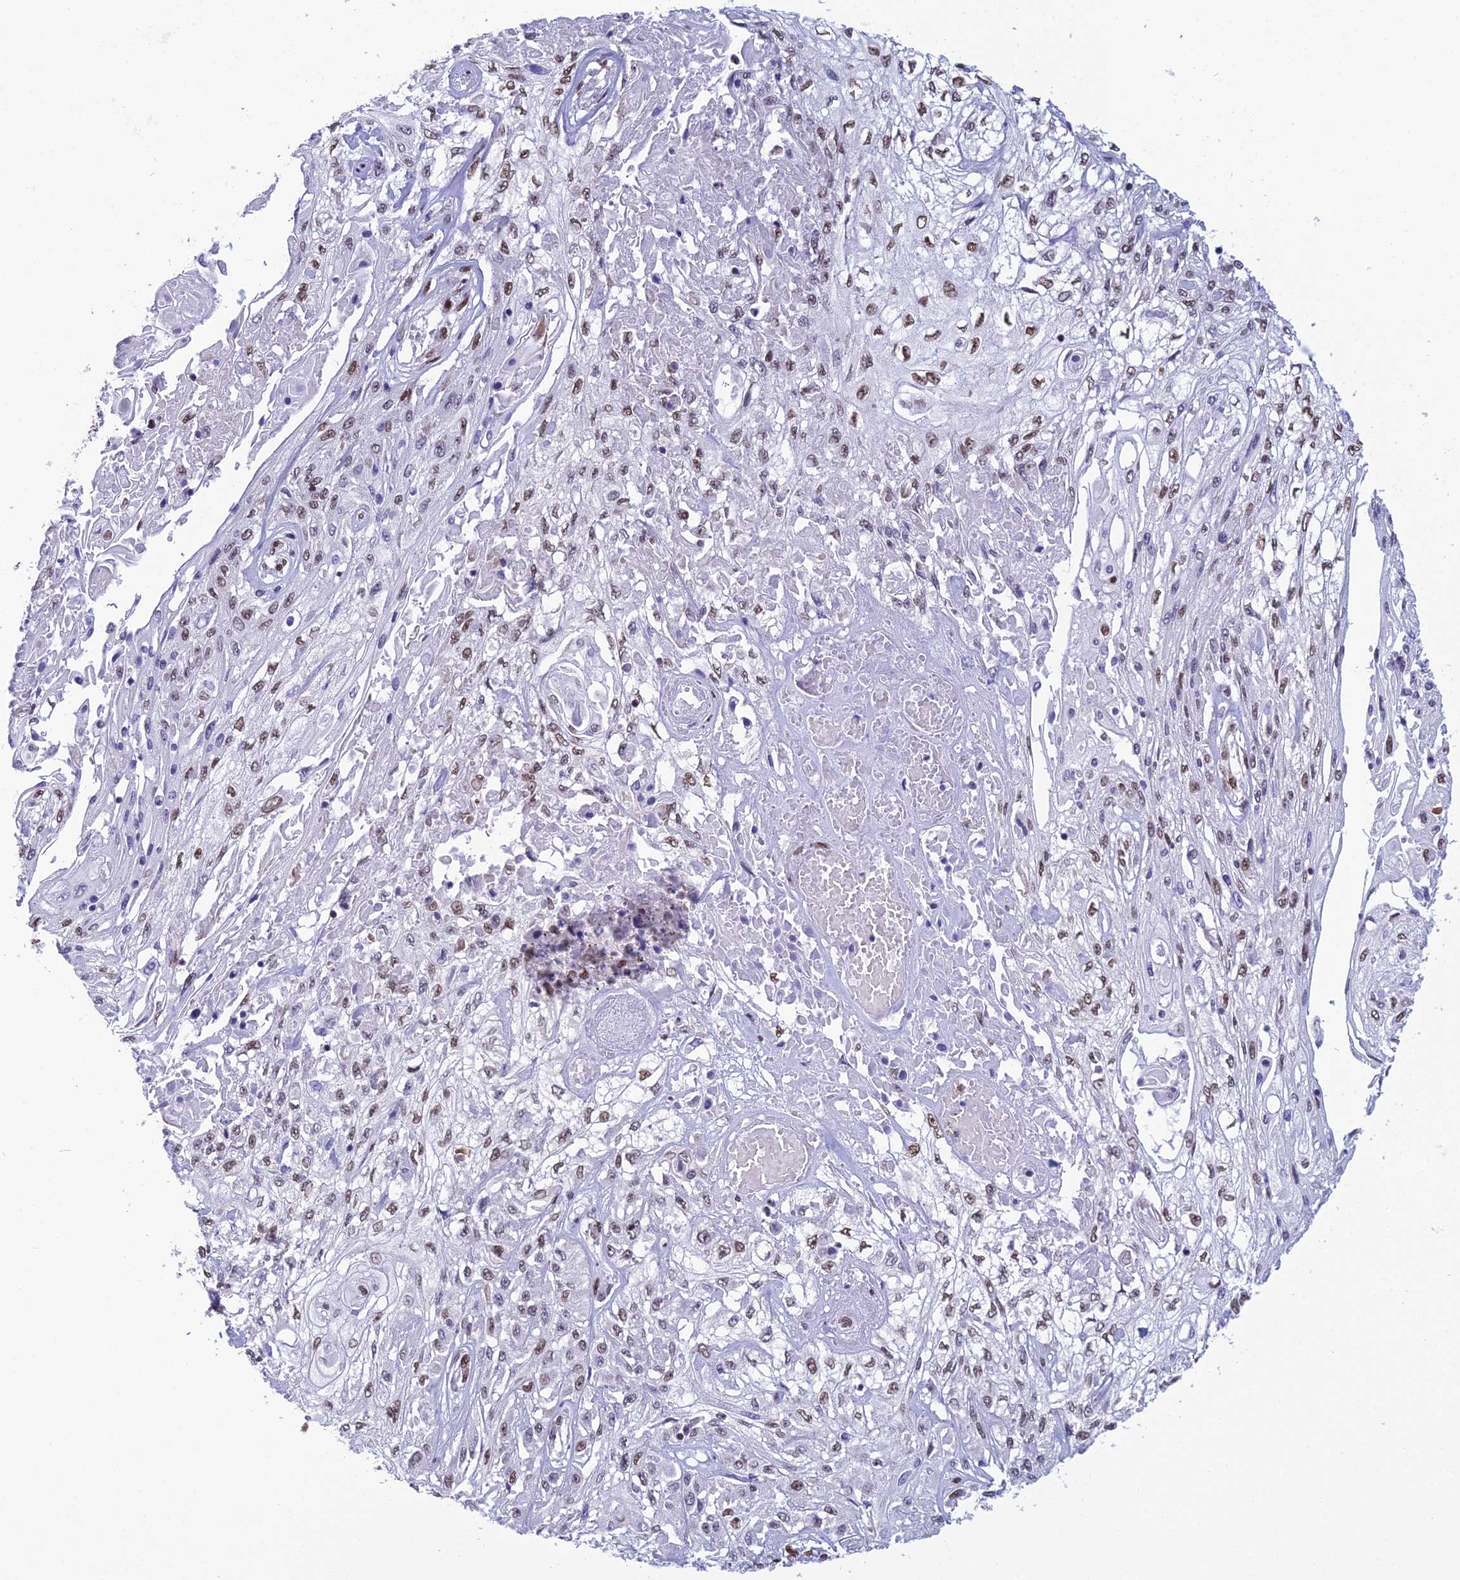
{"staining": {"intensity": "moderate", "quantity": "25%-75%", "location": "nuclear"}, "tissue": "skin cancer", "cell_type": "Tumor cells", "image_type": "cancer", "snomed": [{"axis": "morphology", "description": "Squamous cell carcinoma, NOS"}, {"axis": "morphology", "description": "Squamous cell carcinoma, metastatic, NOS"}, {"axis": "topography", "description": "Skin"}, {"axis": "topography", "description": "Lymph node"}], "caption": "Protein expression analysis of skin metastatic squamous cell carcinoma demonstrates moderate nuclear positivity in about 25%-75% of tumor cells.", "gene": "PRAMEF12", "patient": {"sex": "male", "age": 75}}